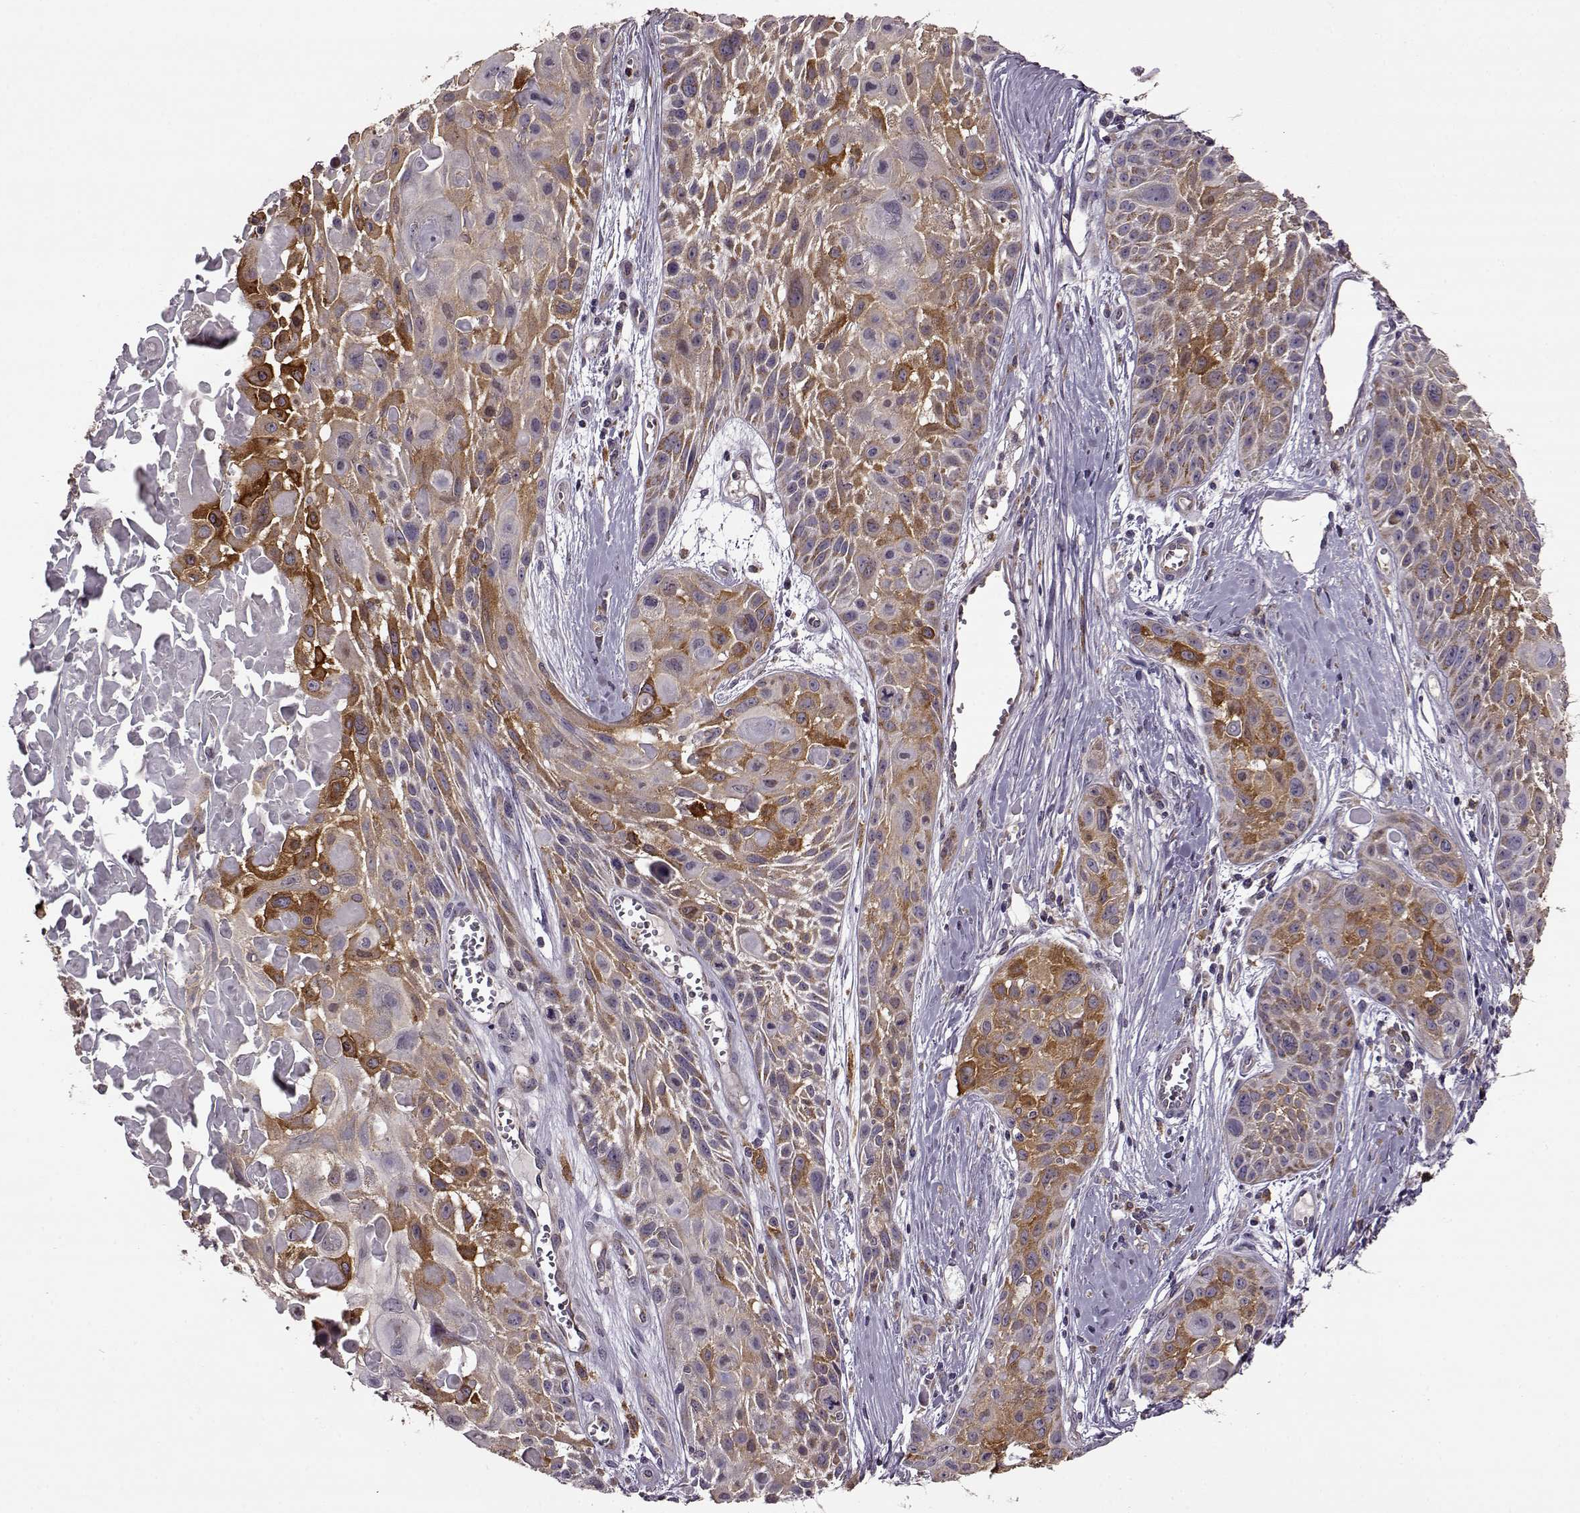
{"staining": {"intensity": "moderate", "quantity": ">75%", "location": "cytoplasmic/membranous"}, "tissue": "skin cancer", "cell_type": "Tumor cells", "image_type": "cancer", "snomed": [{"axis": "morphology", "description": "Squamous cell carcinoma, NOS"}, {"axis": "topography", "description": "Skin"}, {"axis": "topography", "description": "Anal"}], "caption": "High-magnification brightfield microscopy of squamous cell carcinoma (skin) stained with DAB (3,3'-diaminobenzidine) (brown) and counterstained with hematoxylin (blue). tumor cells exhibit moderate cytoplasmic/membranous expression is seen in about>75% of cells.", "gene": "MTSS1", "patient": {"sex": "female", "age": 75}}